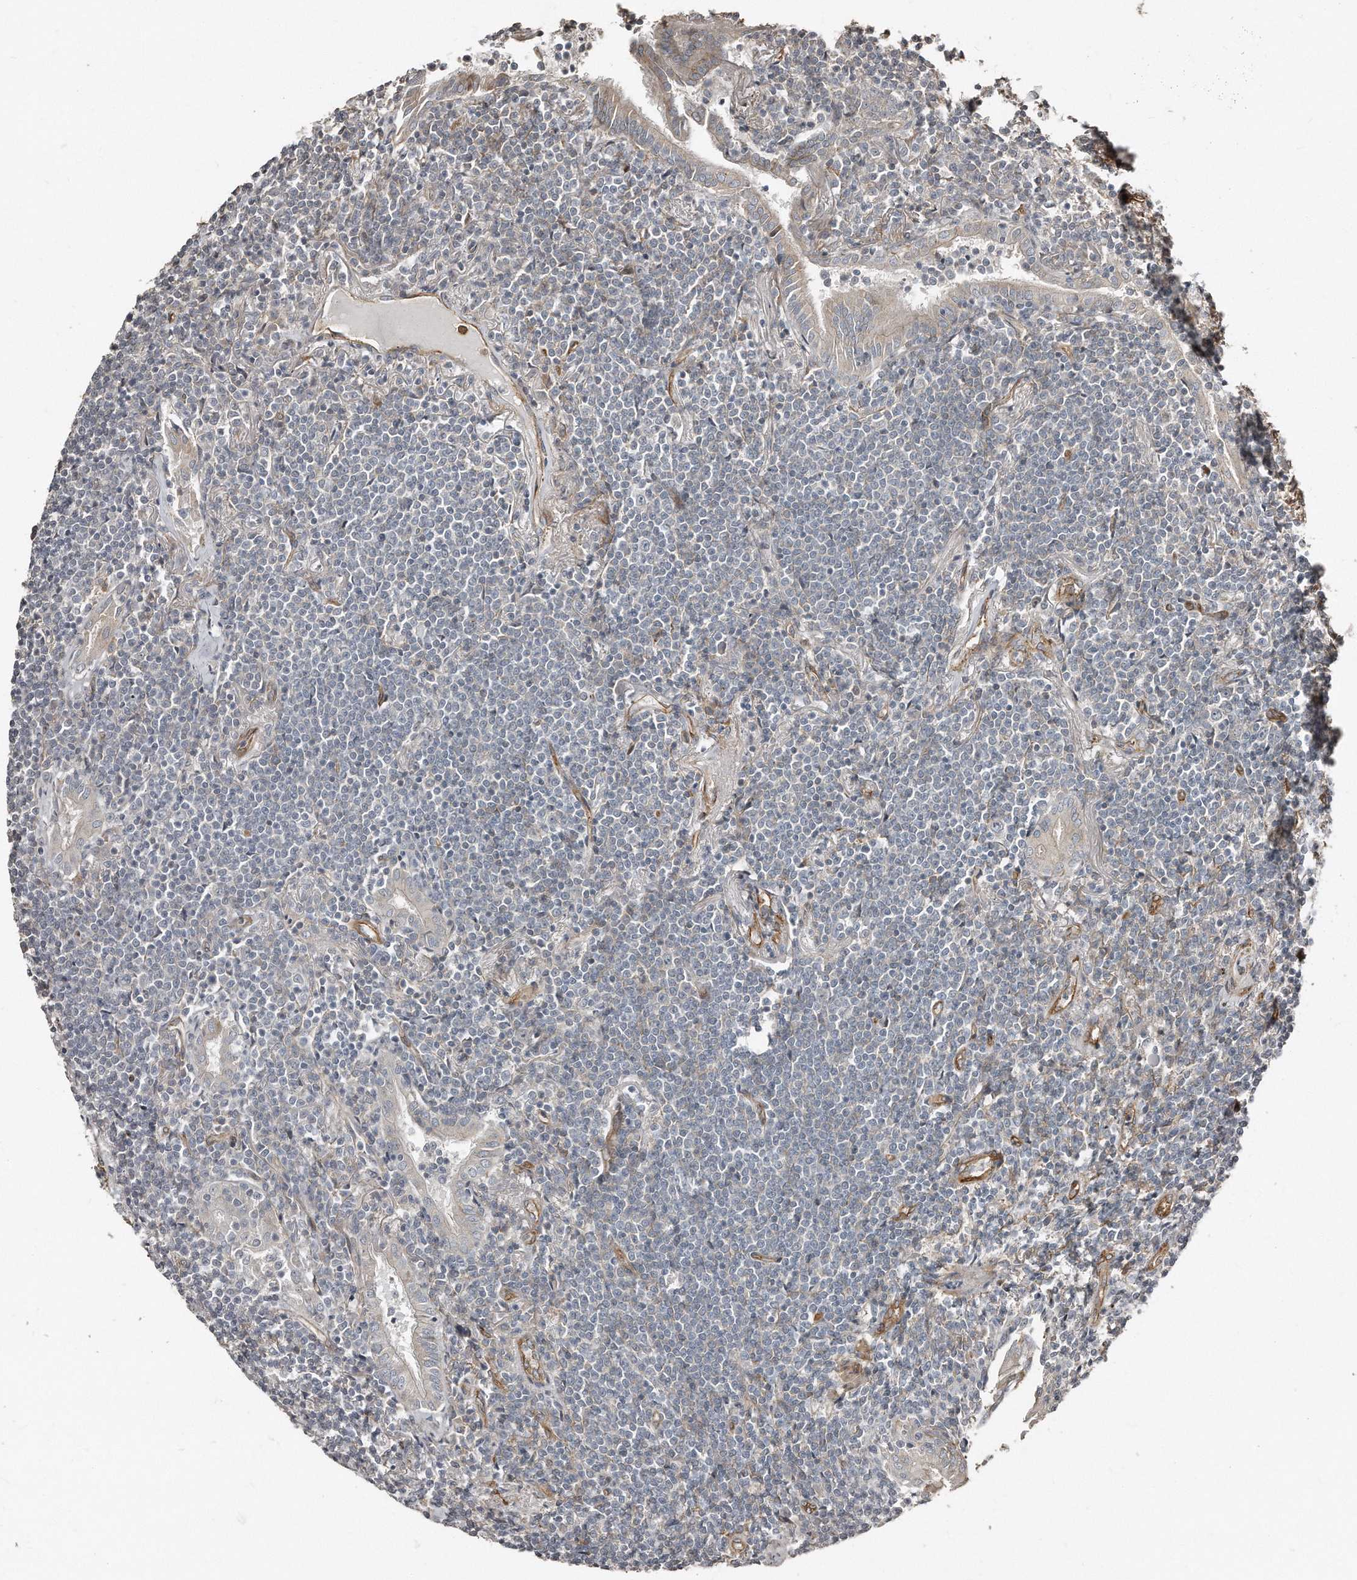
{"staining": {"intensity": "negative", "quantity": "none", "location": "none"}, "tissue": "lymphoma", "cell_type": "Tumor cells", "image_type": "cancer", "snomed": [{"axis": "morphology", "description": "Malignant lymphoma, non-Hodgkin's type, Low grade"}, {"axis": "topography", "description": "Lung"}], "caption": "IHC of malignant lymphoma, non-Hodgkin's type (low-grade) demonstrates no positivity in tumor cells. The staining was performed using DAB (3,3'-diaminobenzidine) to visualize the protein expression in brown, while the nuclei were stained in blue with hematoxylin (Magnification: 20x).", "gene": "SNAP47", "patient": {"sex": "female", "age": 71}}